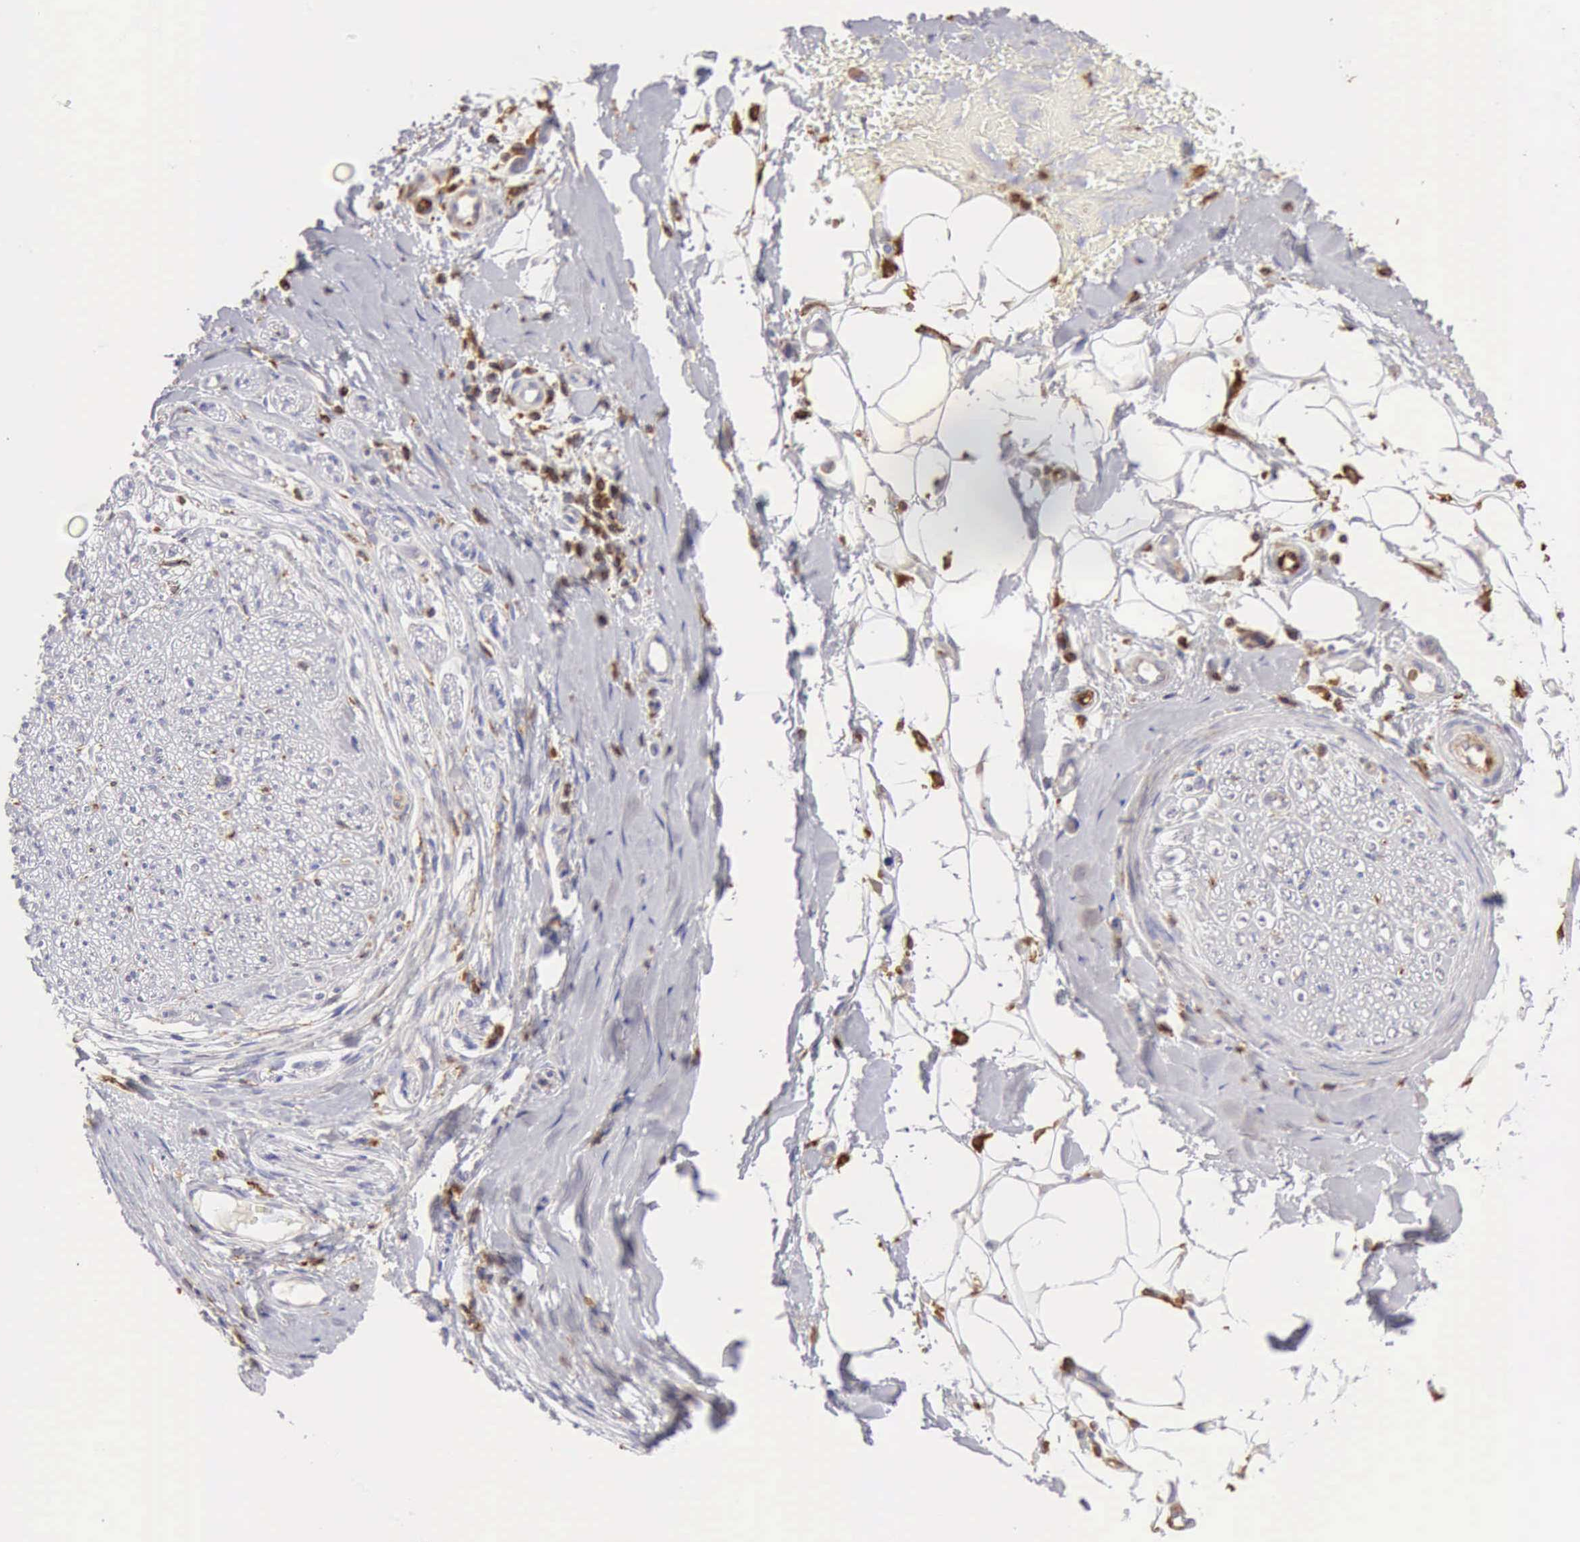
{"staining": {"intensity": "moderate", "quantity": "<25%", "location": "cytoplasmic/membranous"}, "tissue": "adipose tissue", "cell_type": "Adipocytes", "image_type": "normal", "snomed": [{"axis": "morphology", "description": "Normal tissue, NOS"}, {"axis": "morphology", "description": "Squamous cell carcinoma, NOS"}, {"axis": "topography", "description": "Skin"}, {"axis": "topography", "description": "Peripheral nerve tissue"}], "caption": "High-power microscopy captured an IHC micrograph of normal adipose tissue, revealing moderate cytoplasmic/membranous positivity in about <25% of adipocytes.", "gene": "ARHGAP4", "patient": {"sex": "male", "age": 83}}